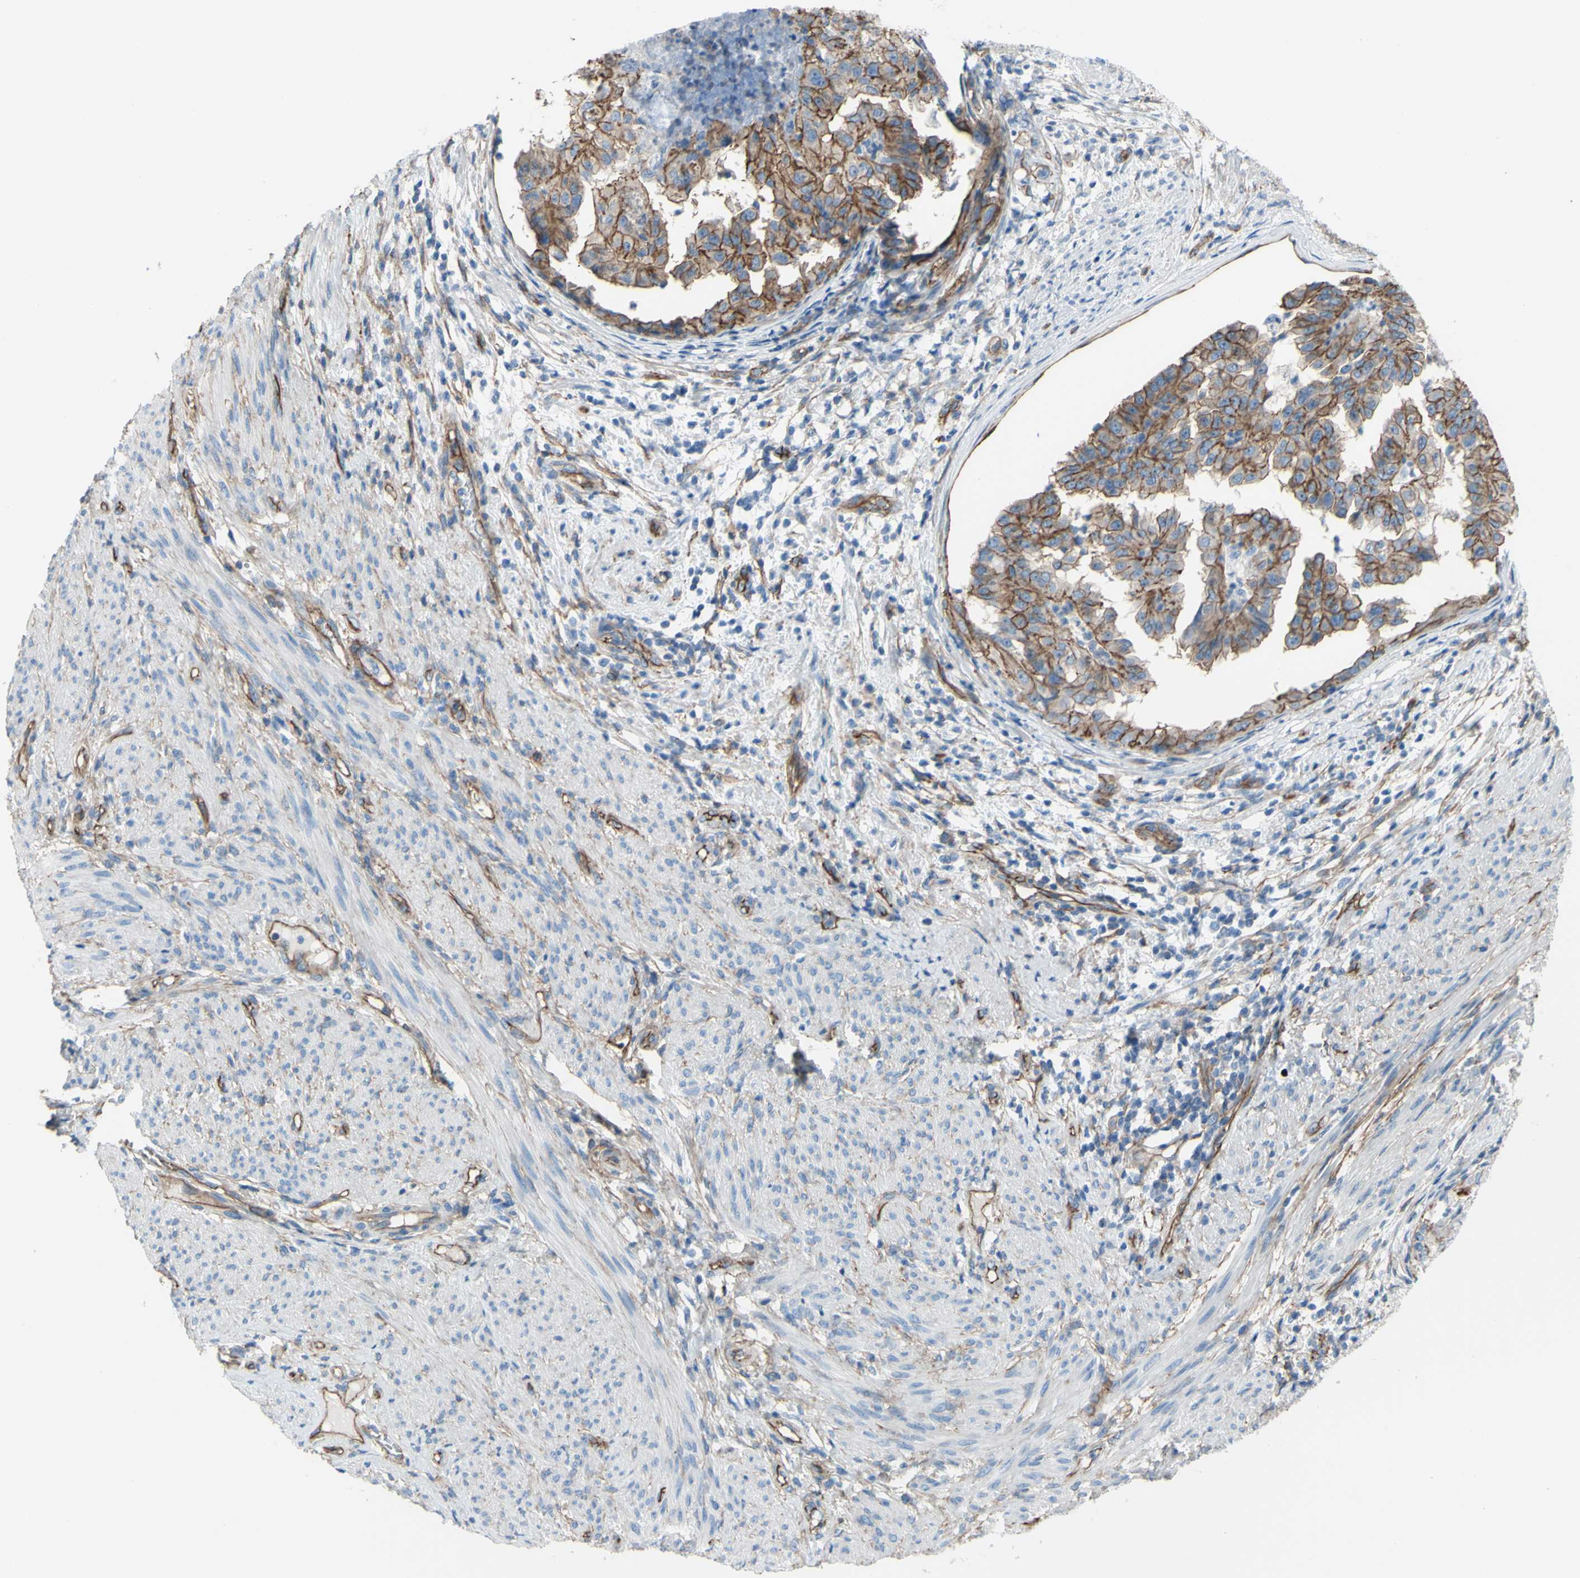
{"staining": {"intensity": "moderate", "quantity": ">75%", "location": "cytoplasmic/membranous"}, "tissue": "endometrial cancer", "cell_type": "Tumor cells", "image_type": "cancer", "snomed": [{"axis": "morphology", "description": "Adenocarcinoma, NOS"}, {"axis": "topography", "description": "Endometrium"}], "caption": "Protein expression by immunohistochemistry (IHC) demonstrates moderate cytoplasmic/membranous staining in about >75% of tumor cells in endometrial adenocarcinoma.", "gene": "TPBG", "patient": {"sex": "female", "age": 85}}